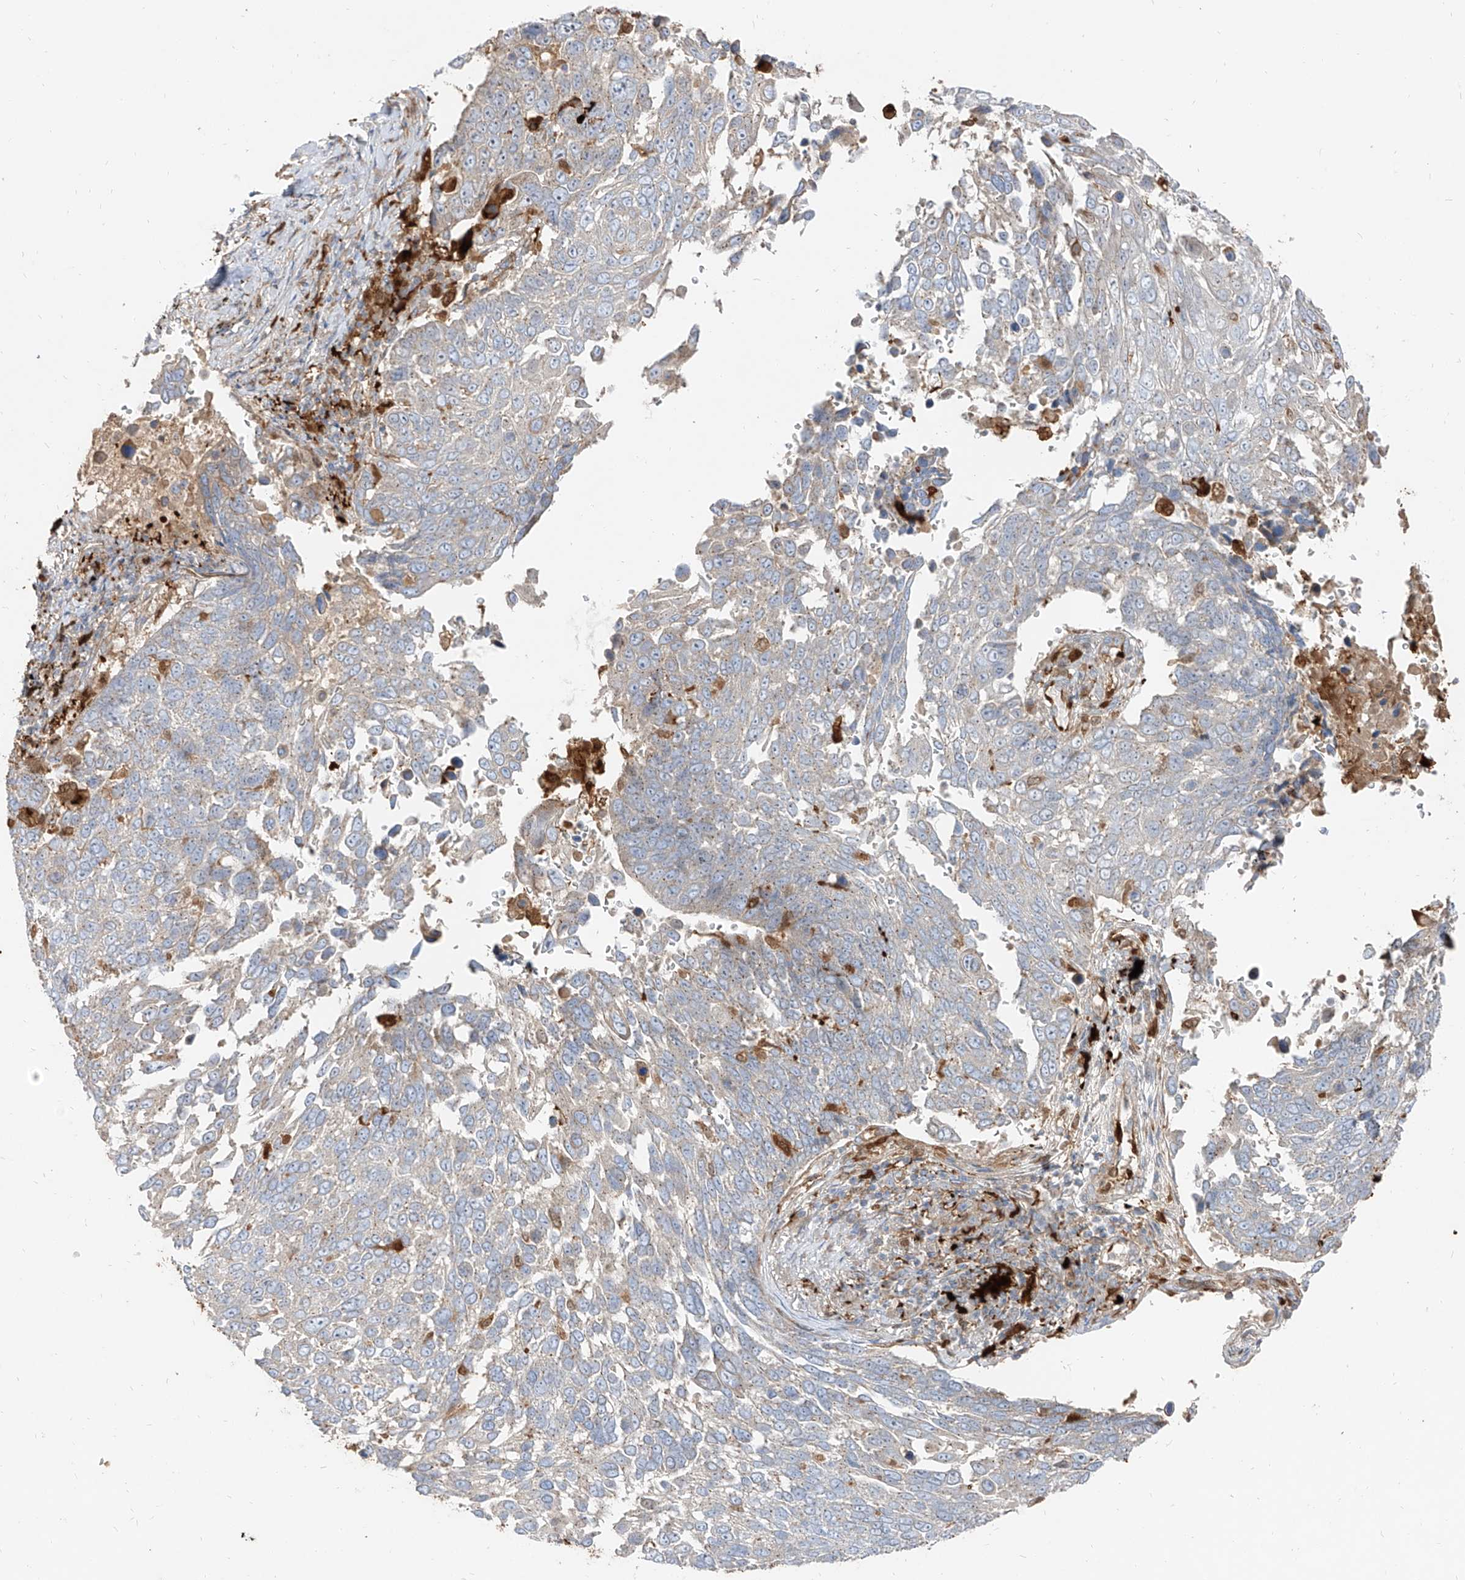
{"staining": {"intensity": "negative", "quantity": "none", "location": "none"}, "tissue": "lung cancer", "cell_type": "Tumor cells", "image_type": "cancer", "snomed": [{"axis": "morphology", "description": "Squamous cell carcinoma, NOS"}, {"axis": "topography", "description": "Lung"}], "caption": "The immunohistochemistry image has no significant staining in tumor cells of lung cancer tissue.", "gene": "KYNU", "patient": {"sex": "male", "age": 66}}